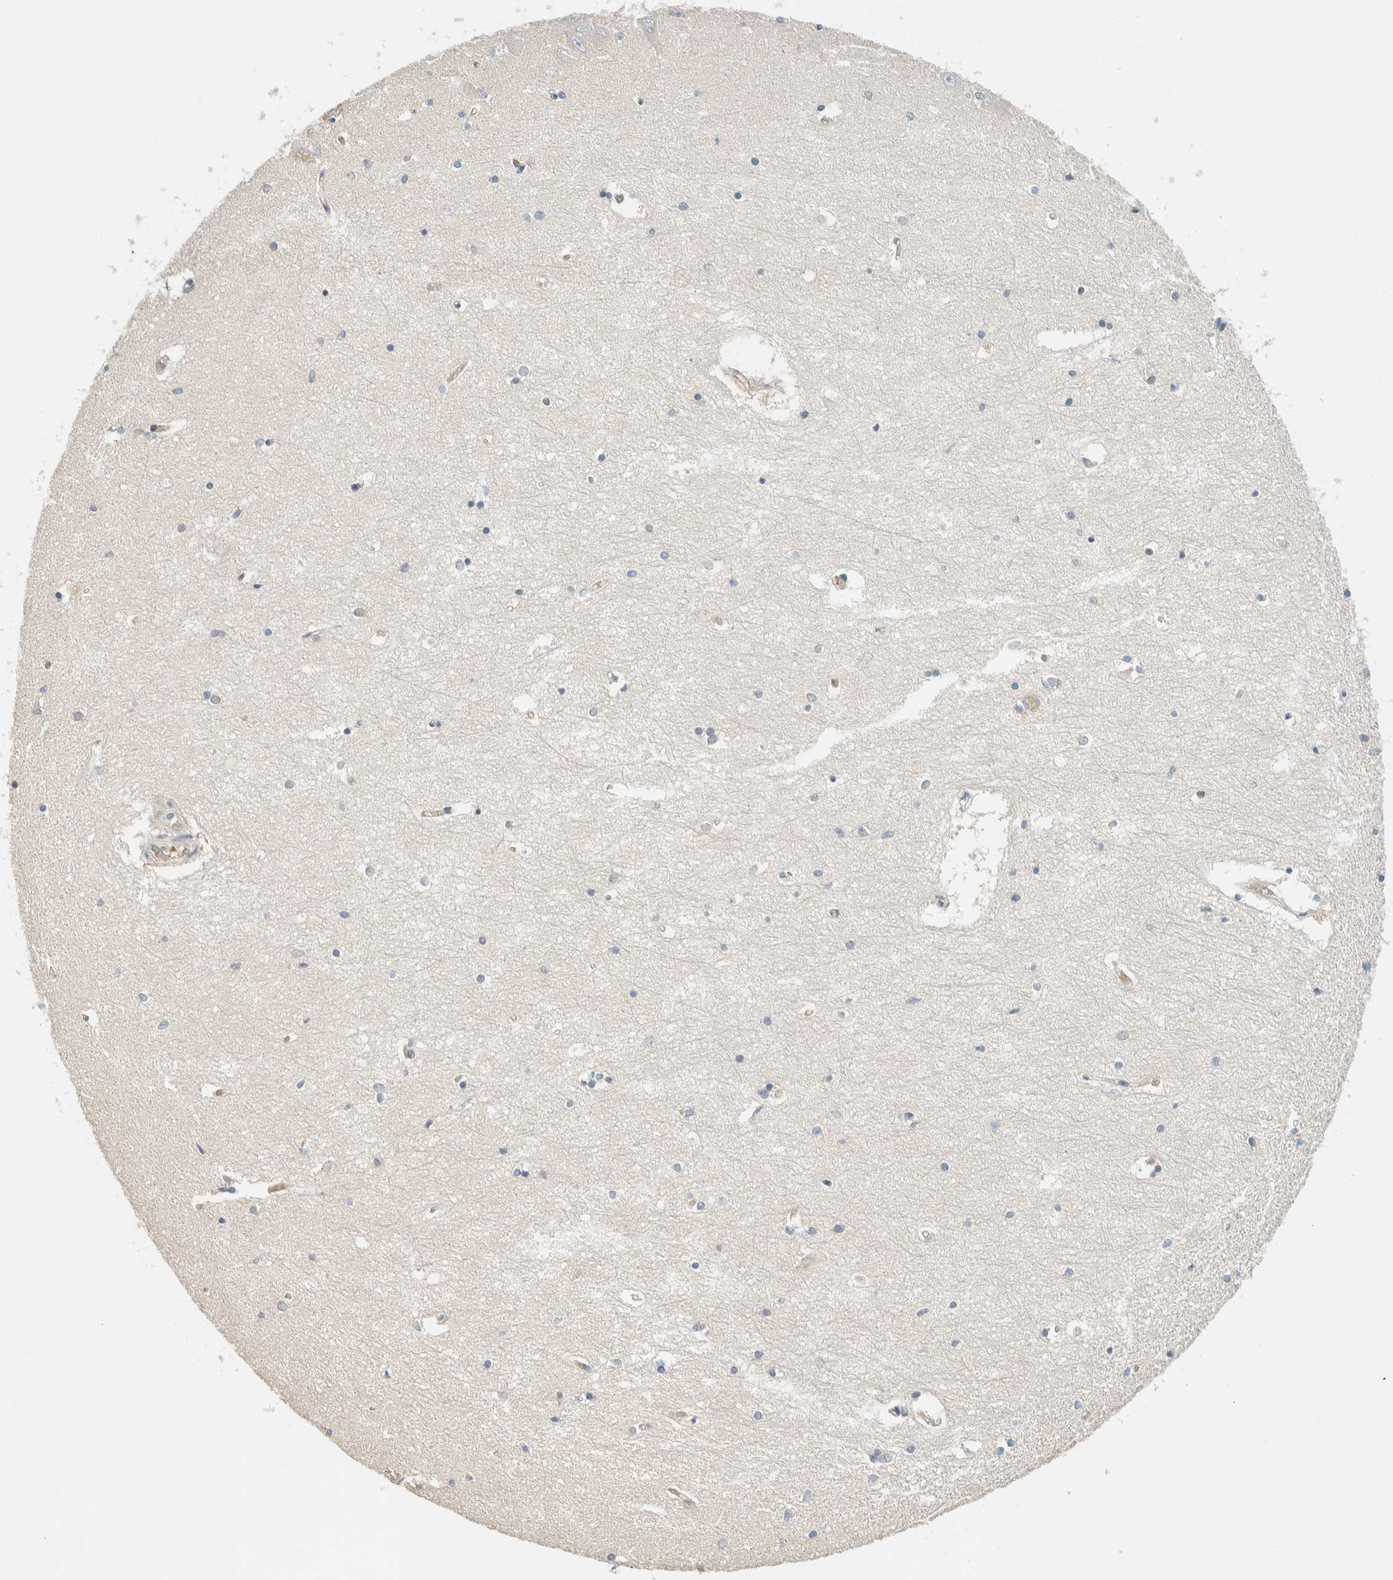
{"staining": {"intensity": "negative", "quantity": "none", "location": "none"}, "tissue": "hippocampus", "cell_type": "Glial cells", "image_type": "normal", "snomed": [{"axis": "morphology", "description": "Normal tissue, NOS"}, {"axis": "topography", "description": "Hippocampus"}], "caption": "A high-resolution image shows IHC staining of normal hippocampus, which reveals no significant expression in glial cells.", "gene": "TSTD2", "patient": {"sex": "male", "age": 70}}